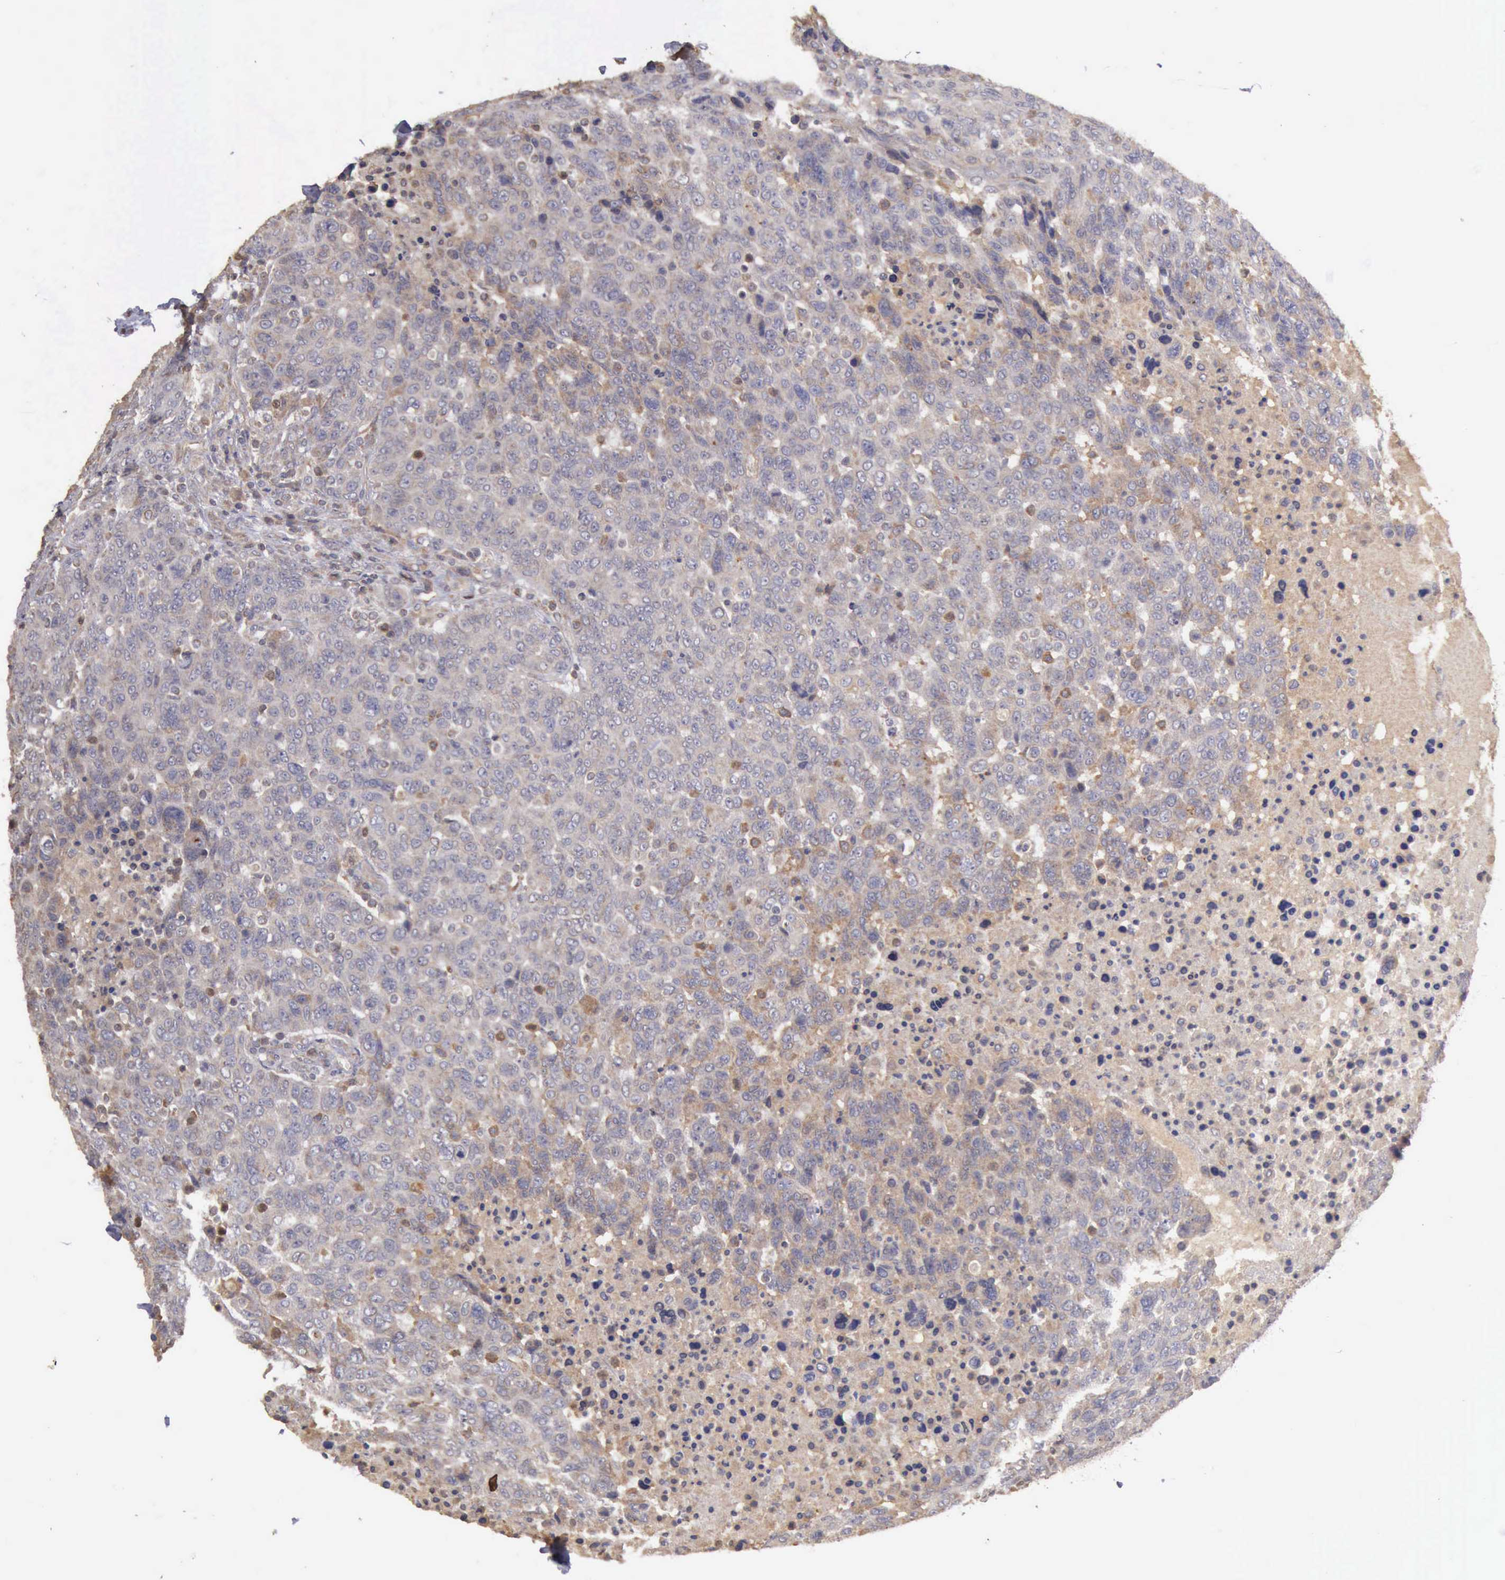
{"staining": {"intensity": "negative", "quantity": "none", "location": "none"}, "tissue": "breast cancer", "cell_type": "Tumor cells", "image_type": "cancer", "snomed": [{"axis": "morphology", "description": "Duct carcinoma"}, {"axis": "topography", "description": "Breast"}], "caption": "An image of breast cancer (infiltrating ductal carcinoma) stained for a protein exhibits no brown staining in tumor cells.", "gene": "BMX", "patient": {"sex": "female", "age": 37}}